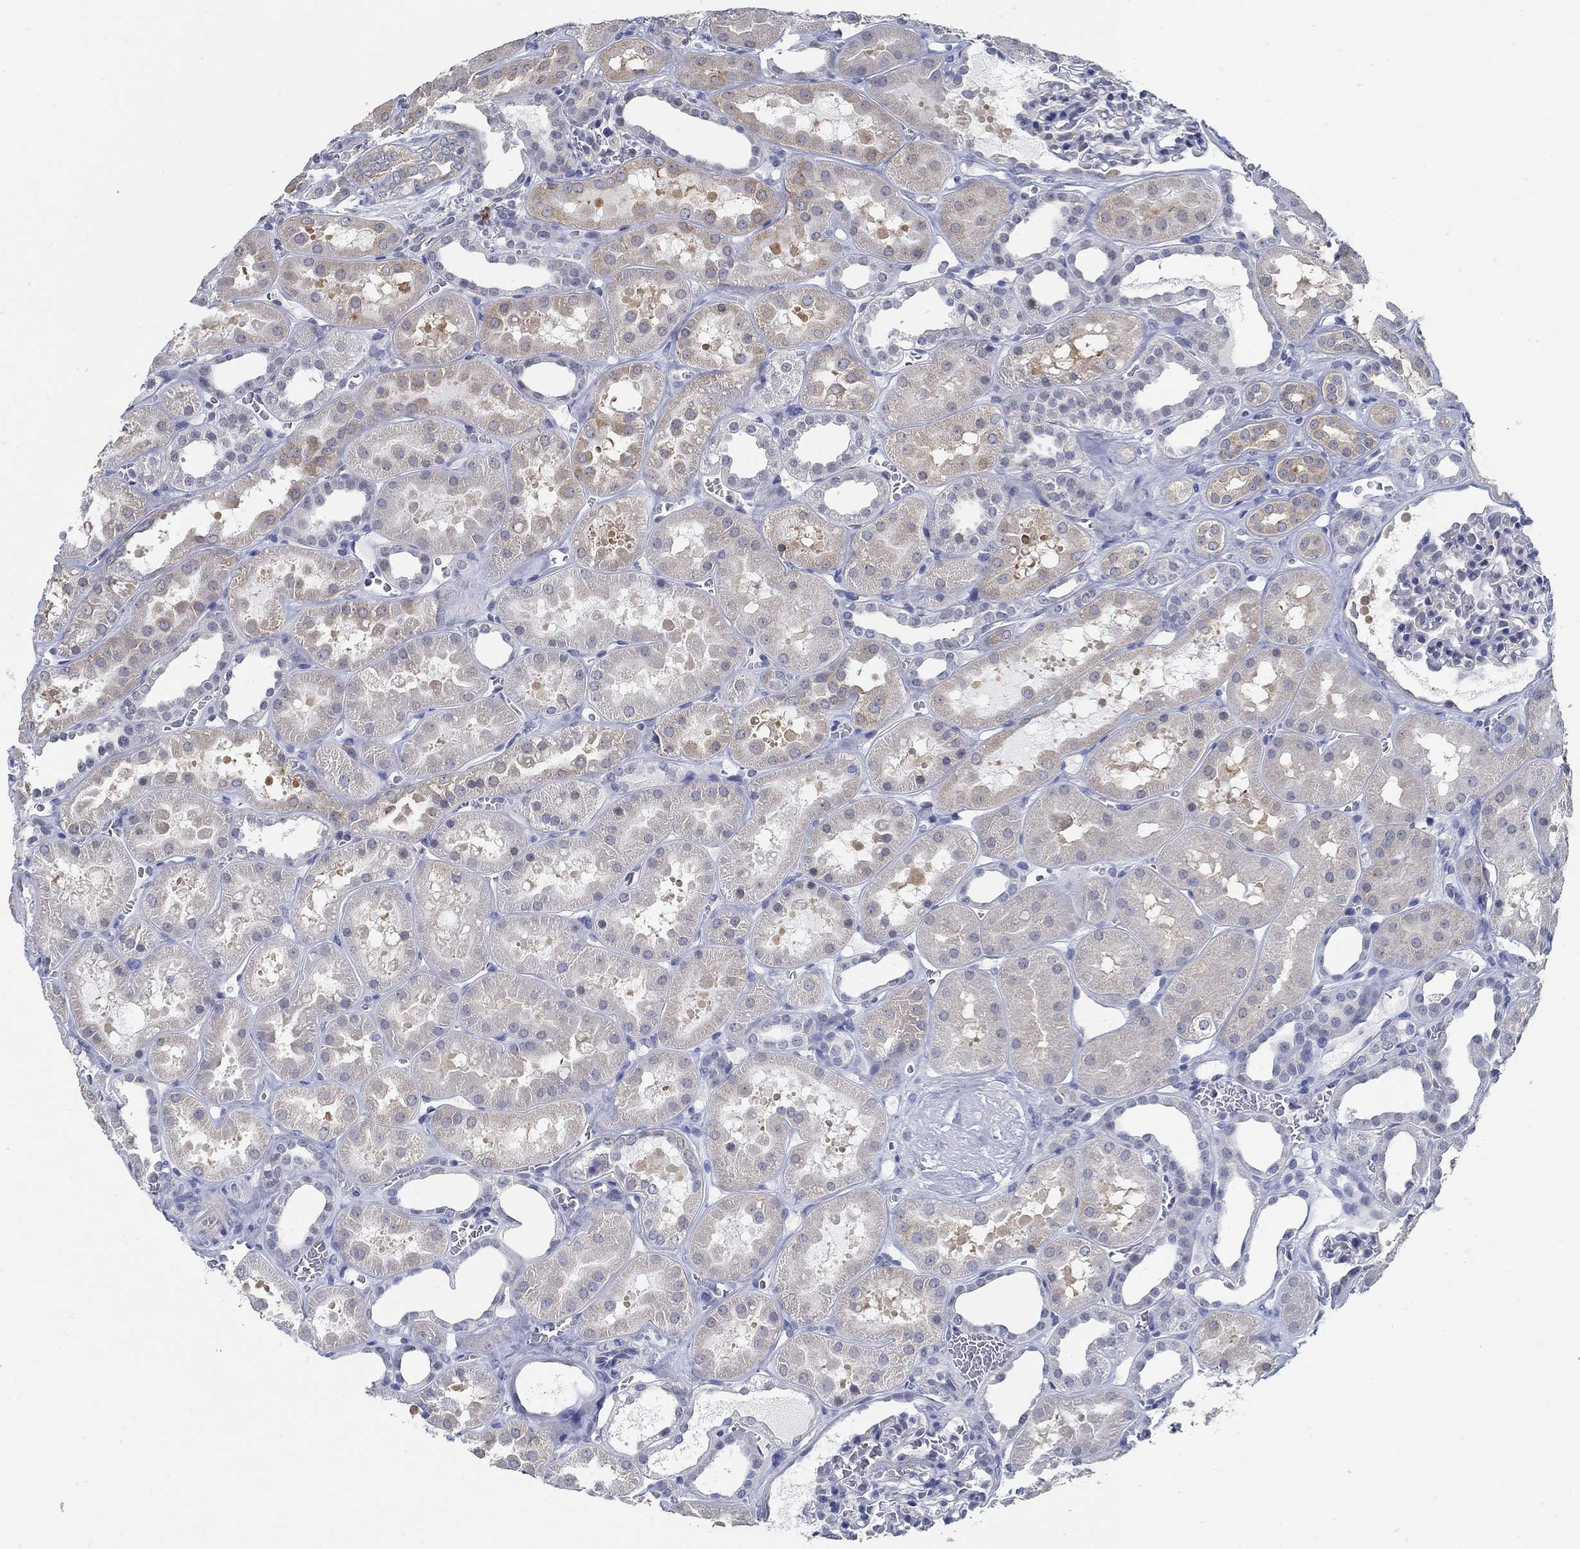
{"staining": {"intensity": "negative", "quantity": "none", "location": "none"}, "tissue": "kidney", "cell_type": "Cells in glomeruli", "image_type": "normal", "snomed": [{"axis": "morphology", "description": "Normal tissue, NOS"}, {"axis": "topography", "description": "Kidney"}], "caption": "IHC micrograph of unremarkable kidney: human kidney stained with DAB (3,3'-diaminobenzidine) exhibits no significant protein staining in cells in glomeruli.", "gene": "PCDH11X", "patient": {"sex": "female", "age": 41}}